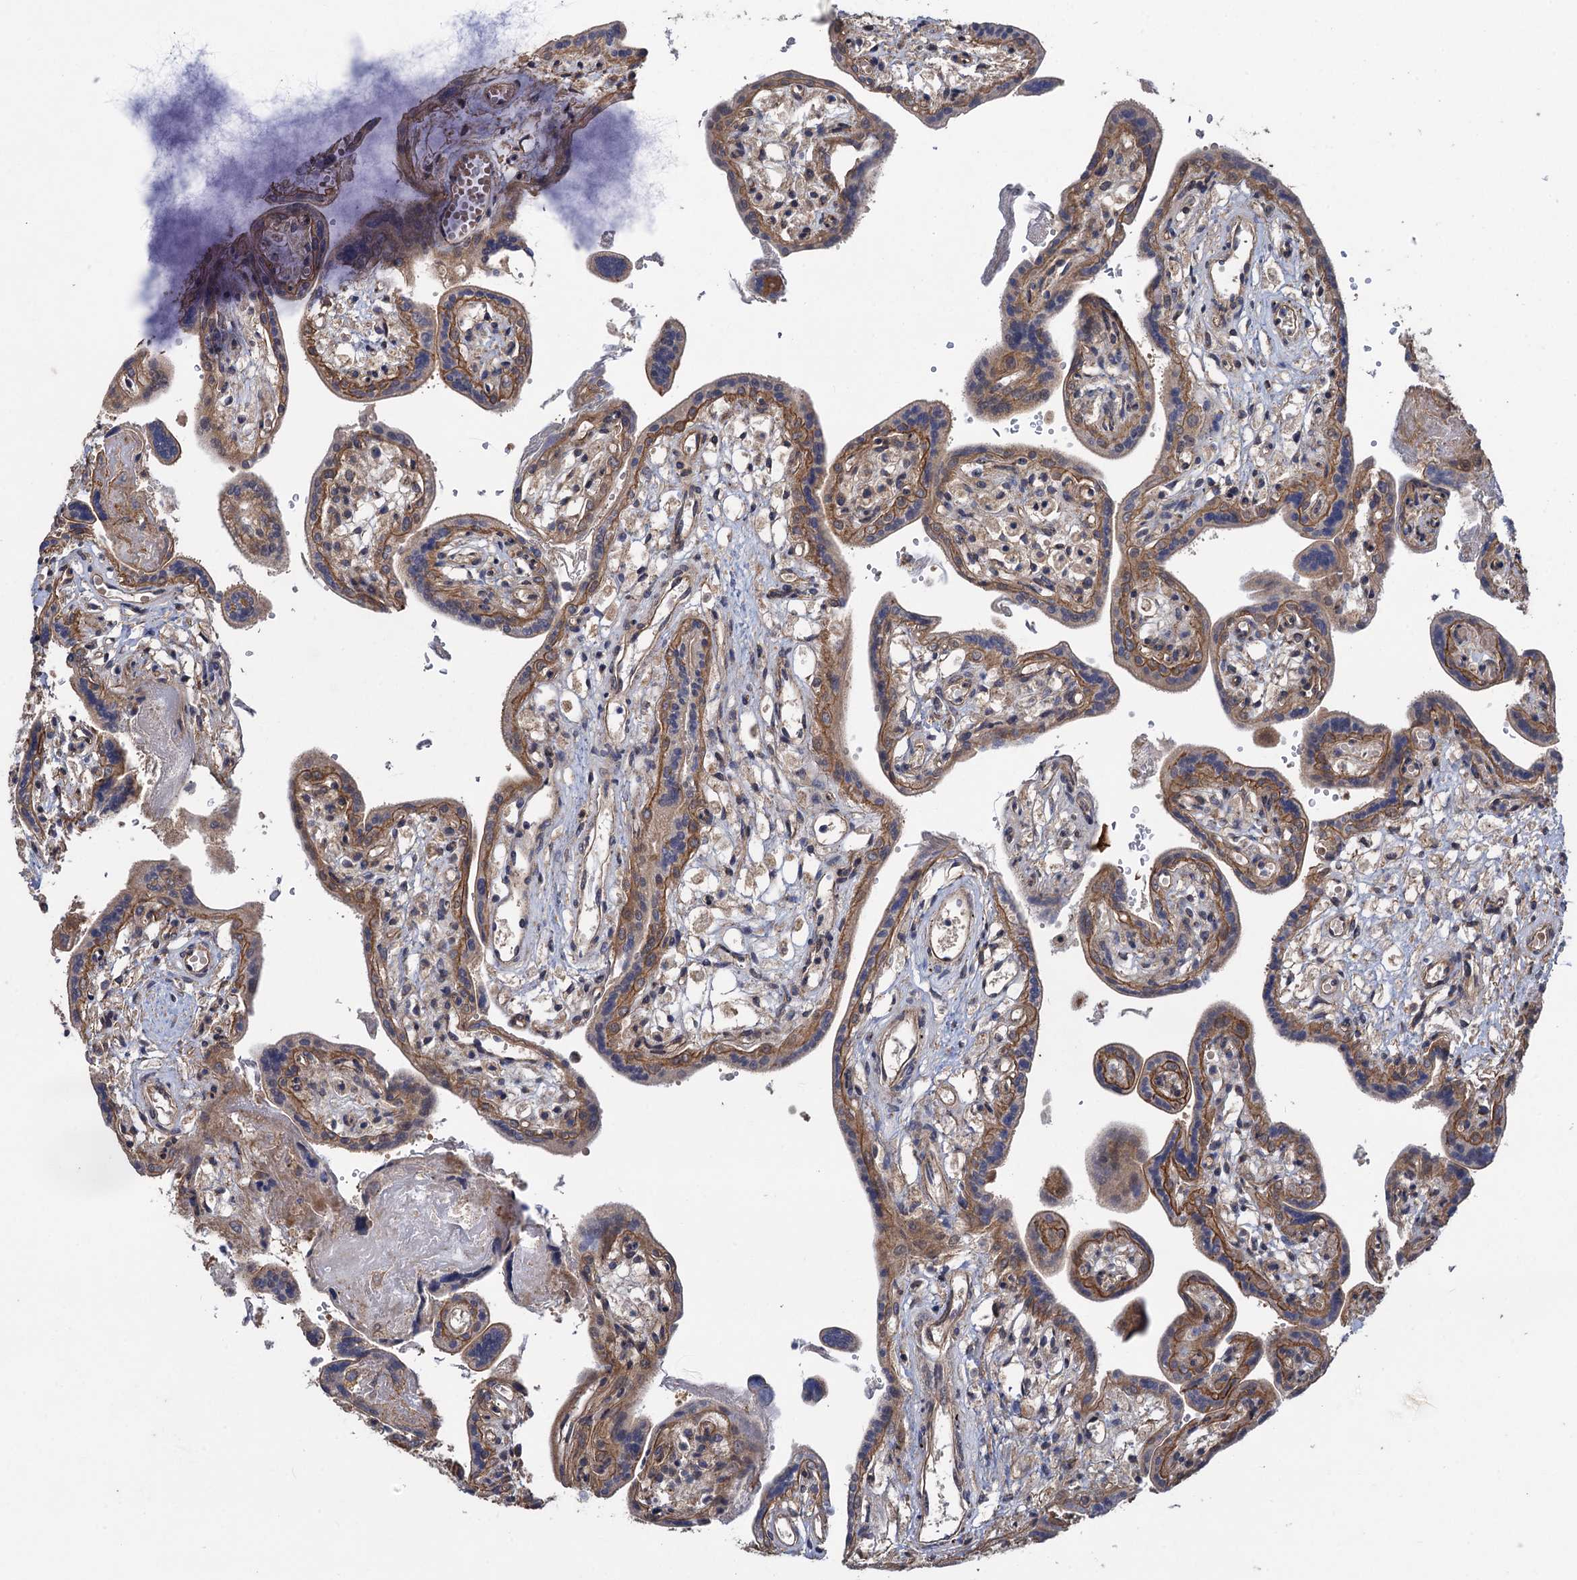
{"staining": {"intensity": "moderate", "quantity": ">75%", "location": "cytoplasmic/membranous"}, "tissue": "placenta", "cell_type": "Trophoblastic cells", "image_type": "normal", "snomed": [{"axis": "morphology", "description": "Normal tissue, NOS"}, {"axis": "topography", "description": "Placenta"}], "caption": "Benign placenta was stained to show a protein in brown. There is medium levels of moderate cytoplasmic/membranous staining in about >75% of trophoblastic cells. (Stains: DAB in brown, nuclei in blue, Microscopy: brightfield microscopy at high magnification).", "gene": "HAUS1", "patient": {"sex": "female", "age": 37}}